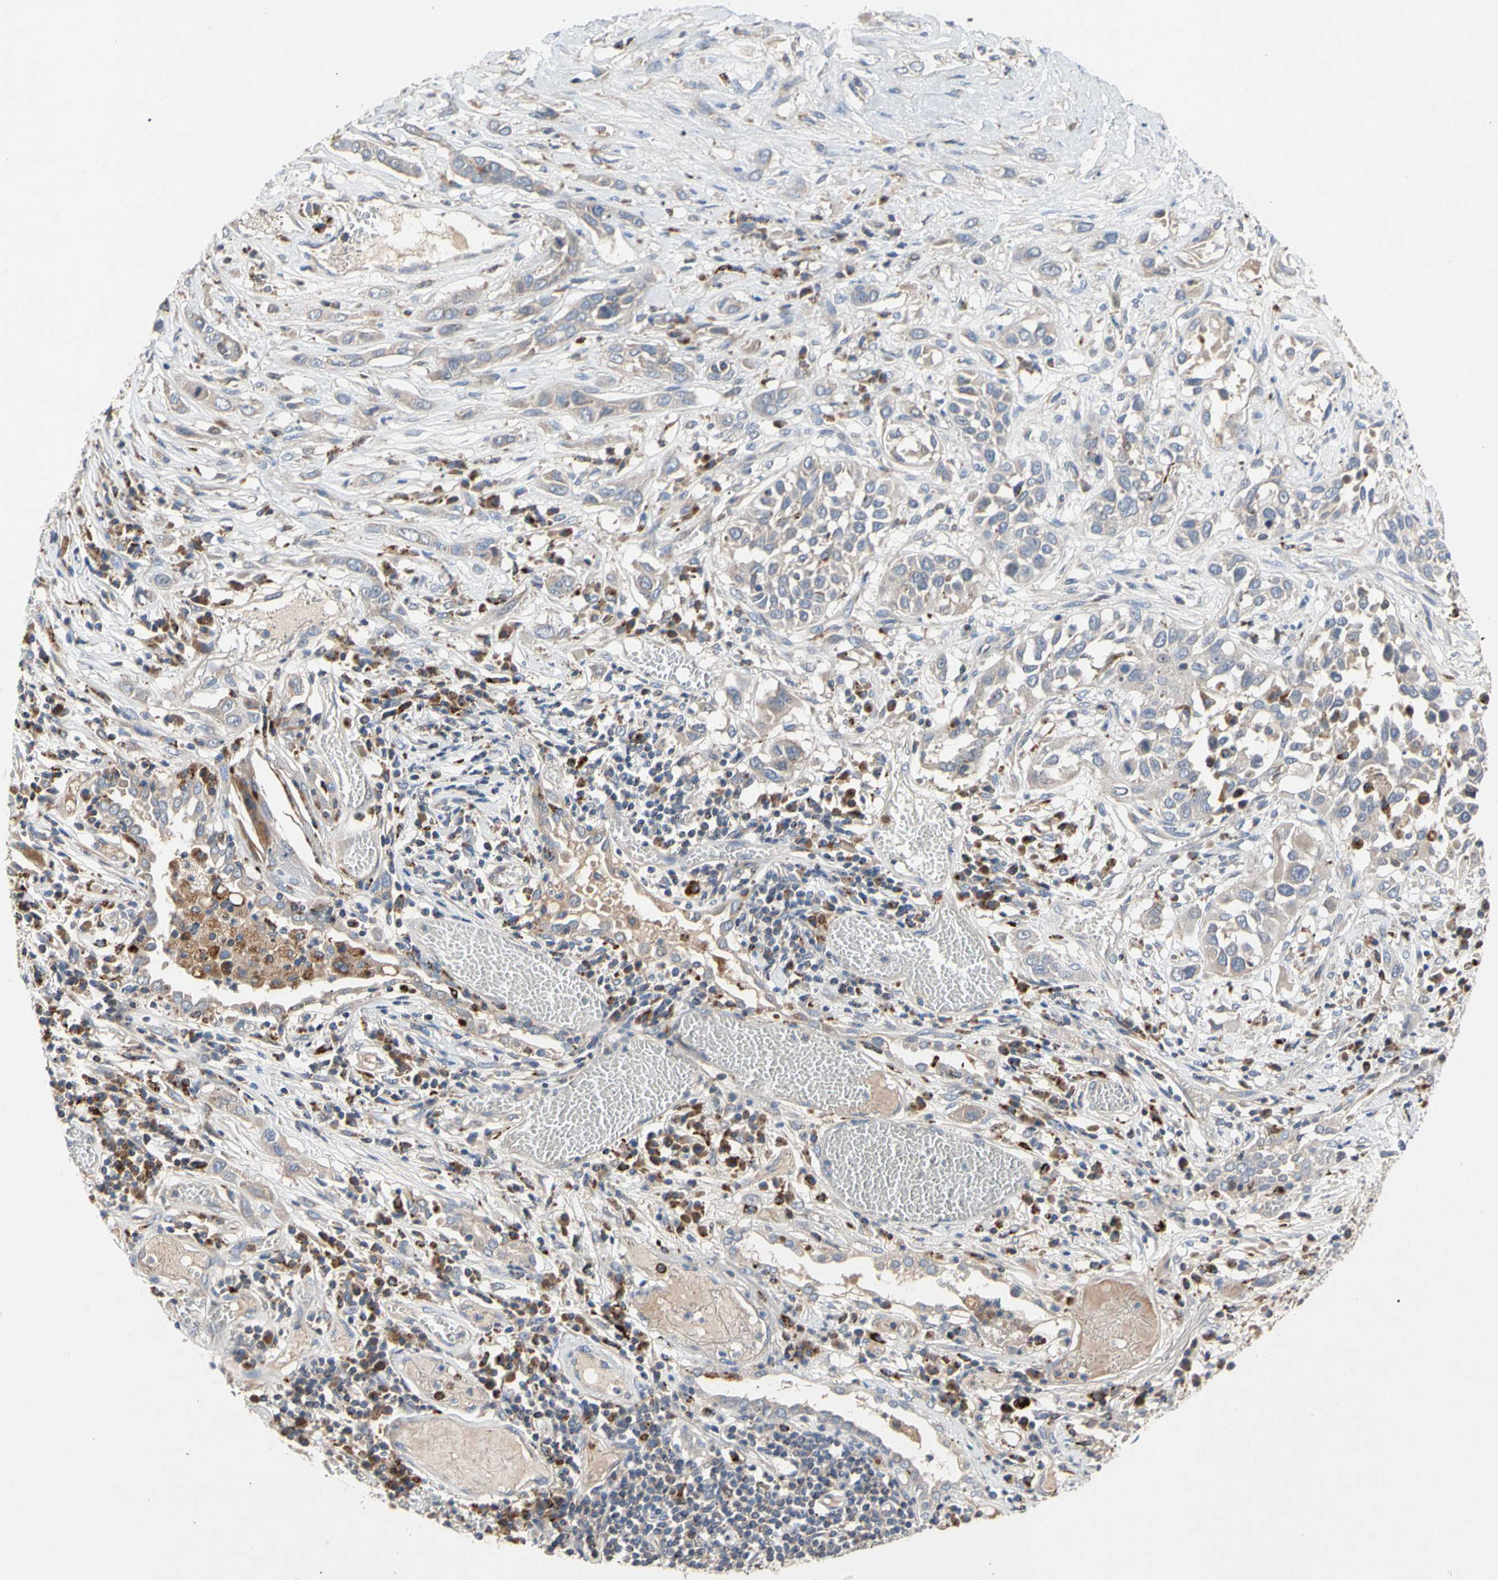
{"staining": {"intensity": "weak", "quantity": "25%-75%", "location": "cytoplasmic/membranous"}, "tissue": "lung cancer", "cell_type": "Tumor cells", "image_type": "cancer", "snomed": [{"axis": "morphology", "description": "Squamous cell carcinoma, NOS"}, {"axis": "topography", "description": "Lung"}], "caption": "DAB immunohistochemical staining of squamous cell carcinoma (lung) reveals weak cytoplasmic/membranous protein expression in about 25%-75% of tumor cells. The staining was performed using DAB (3,3'-diaminobenzidine), with brown indicating positive protein expression. Nuclei are stained blue with hematoxylin.", "gene": "ADA2", "patient": {"sex": "male", "age": 71}}